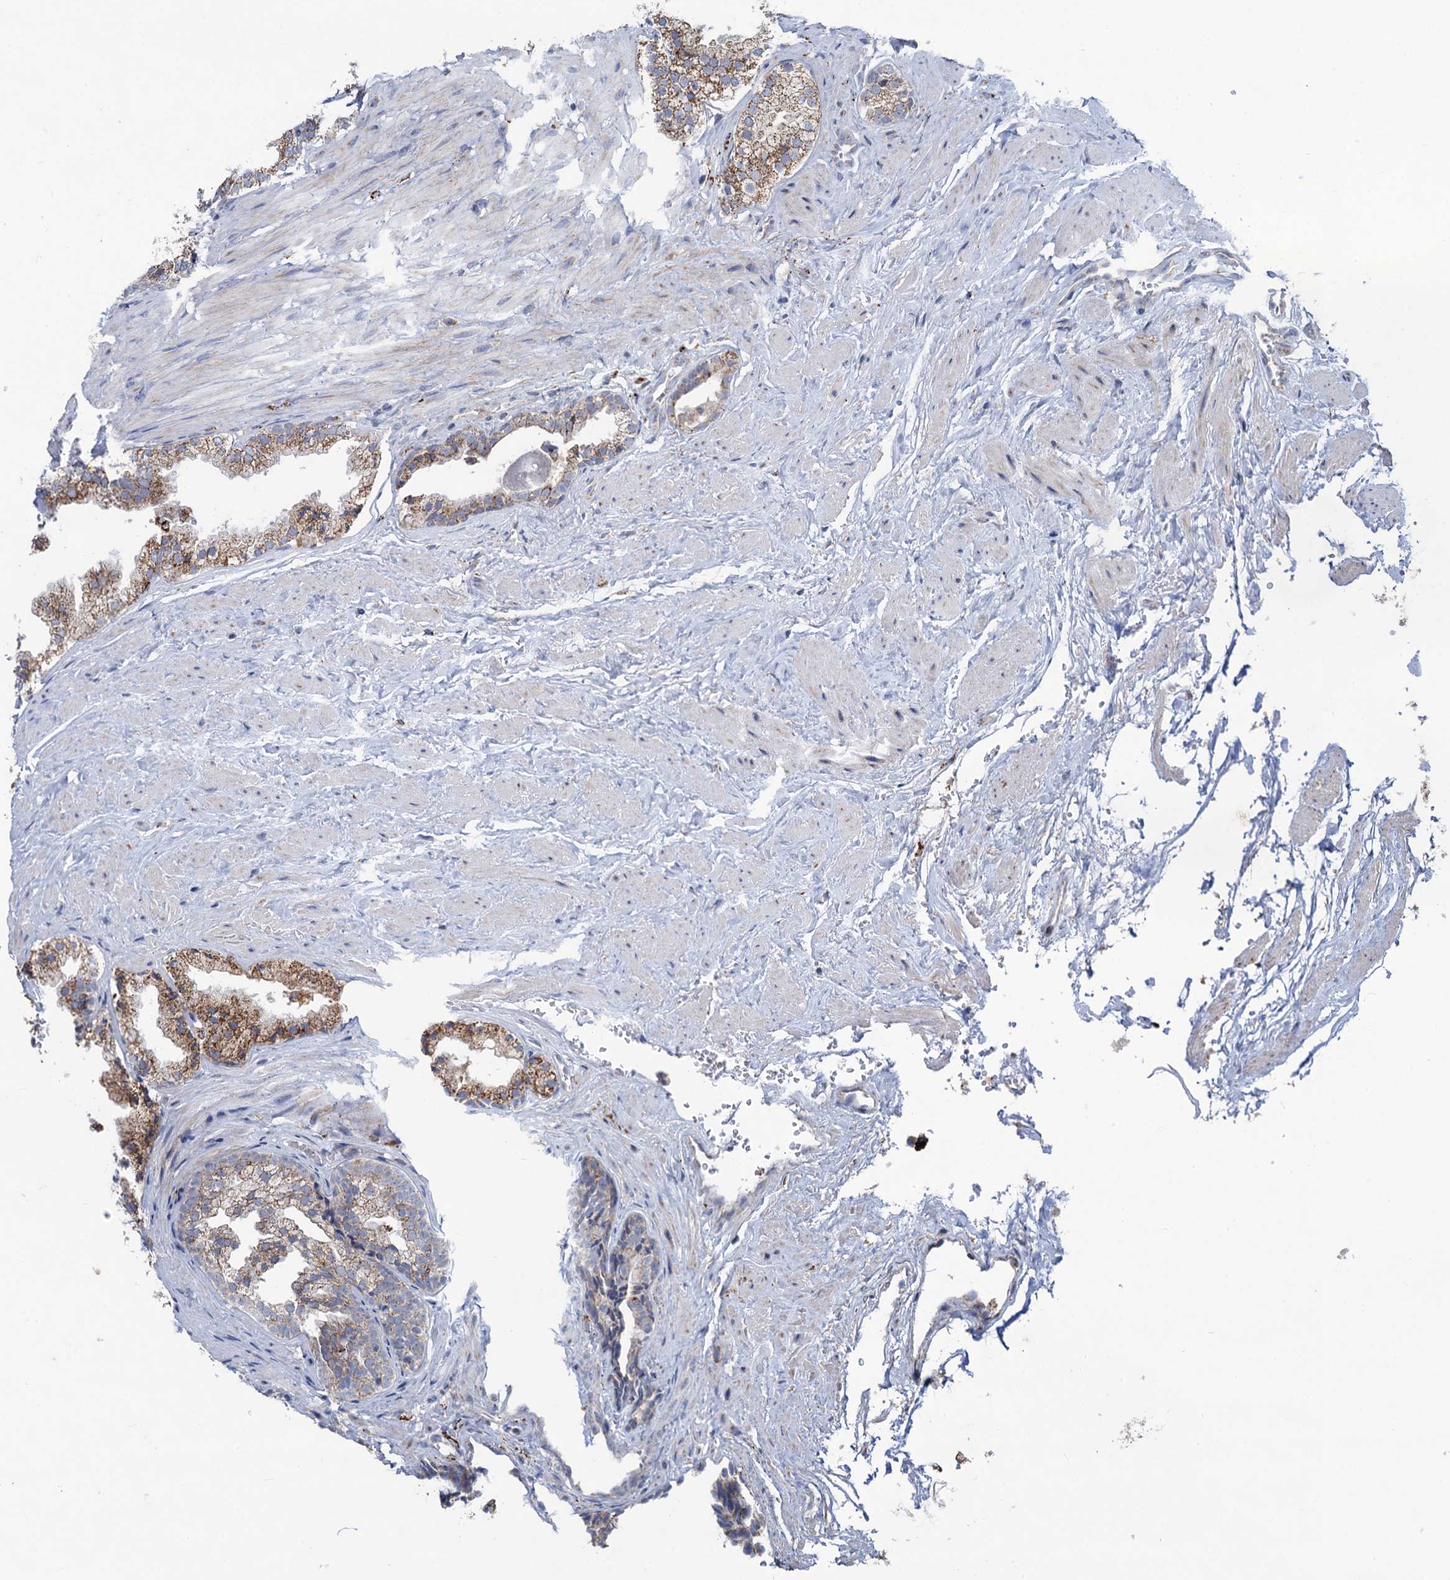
{"staining": {"intensity": "moderate", "quantity": ">75%", "location": "cytoplasmic/membranous"}, "tissue": "prostate", "cell_type": "Glandular cells", "image_type": "normal", "snomed": [{"axis": "morphology", "description": "Normal tissue, NOS"}, {"axis": "topography", "description": "Prostate"}], "caption": "Immunohistochemistry photomicrograph of unremarkable human prostate stained for a protein (brown), which exhibits medium levels of moderate cytoplasmic/membranous expression in about >75% of glandular cells.", "gene": "ANKS3", "patient": {"sex": "male", "age": 76}}